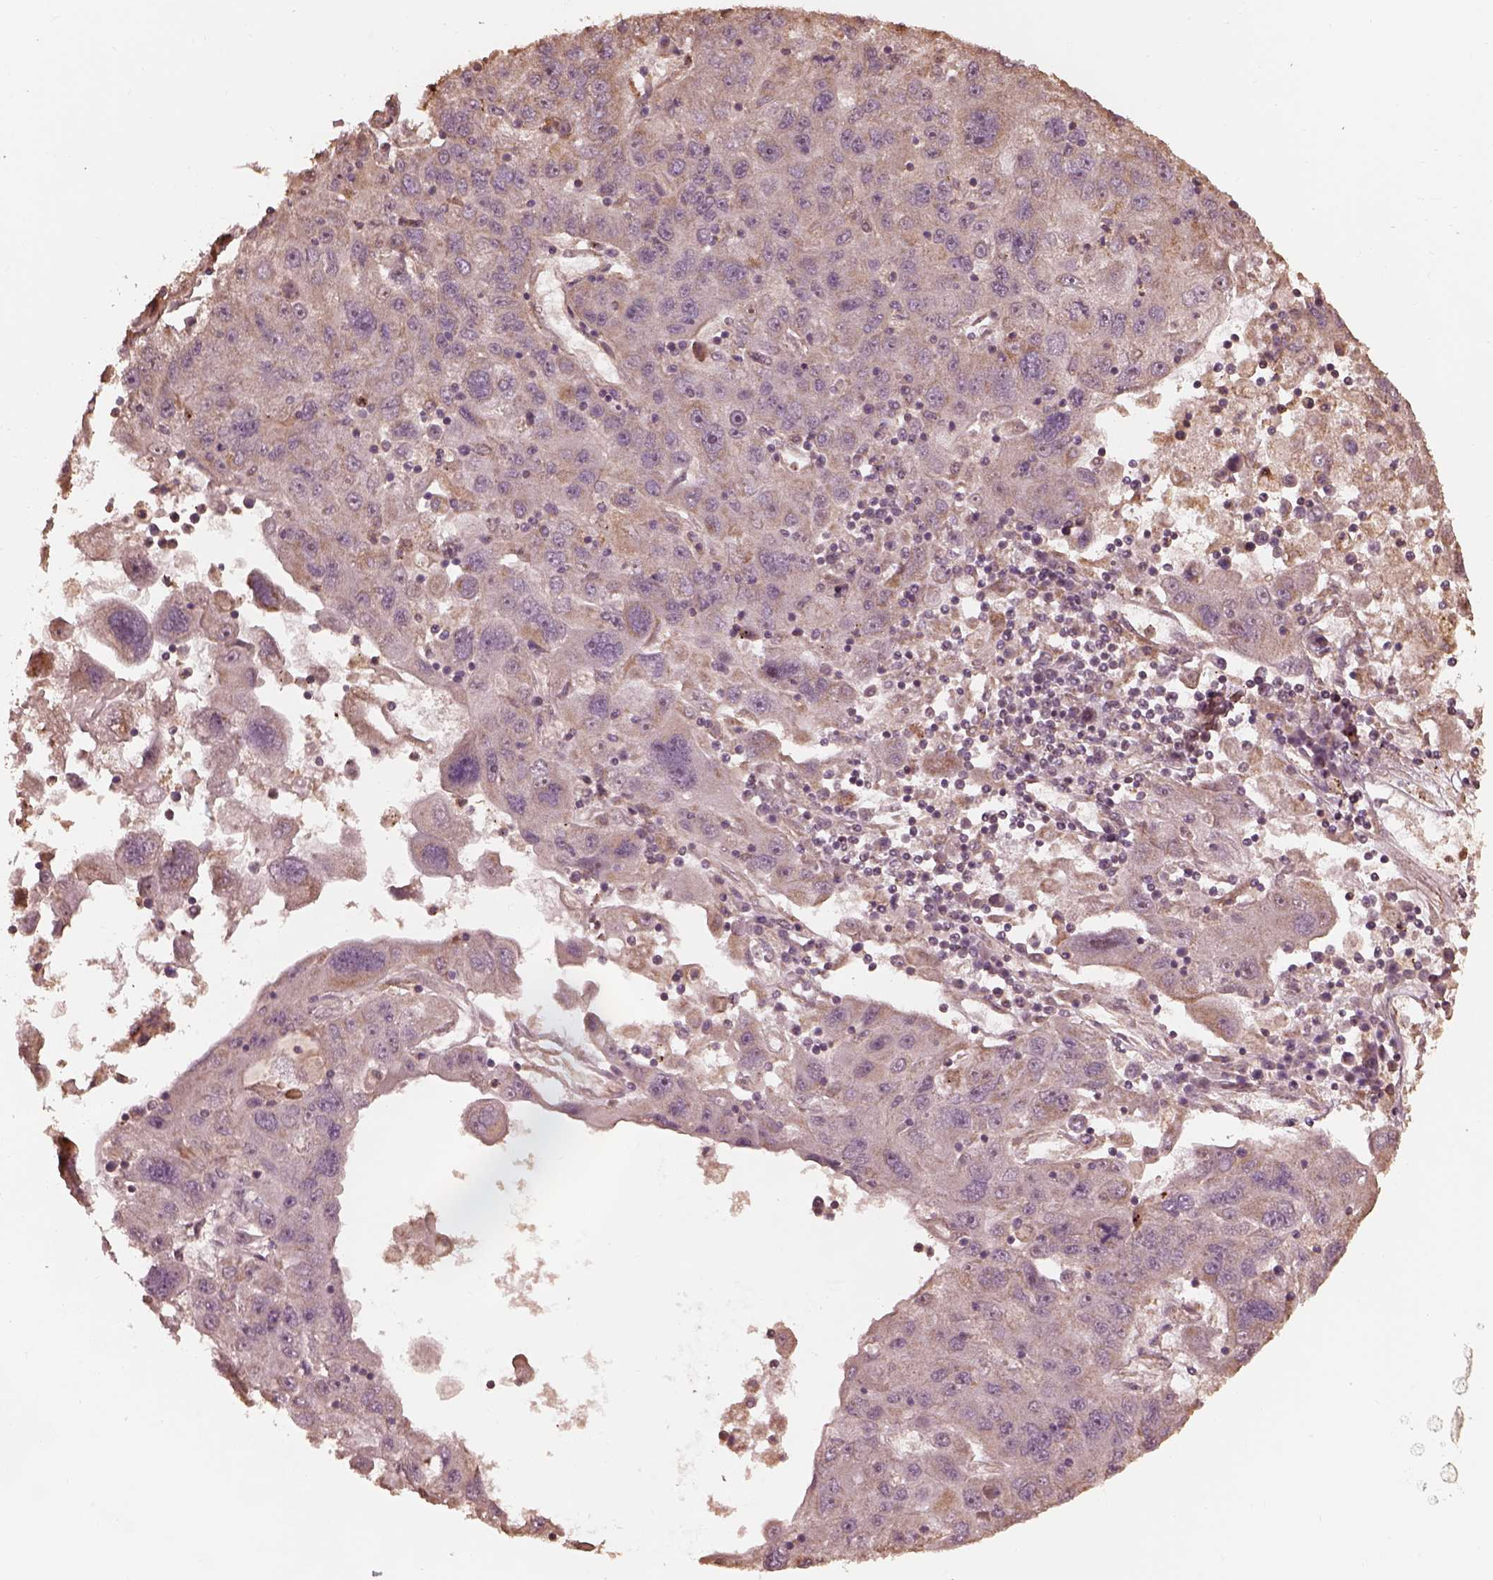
{"staining": {"intensity": "weak", "quantity": "<25%", "location": "cytoplasmic/membranous"}, "tissue": "stomach cancer", "cell_type": "Tumor cells", "image_type": "cancer", "snomed": [{"axis": "morphology", "description": "Adenocarcinoma, NOS"}, {"axis": "topography", "description": "Stomach"}], "caption": "Tumor cells are negative for brown protein staining in adenocarcinoma (stomach).", "gene": "METTL4", "patient": {"sex": "male", "age": 56}}